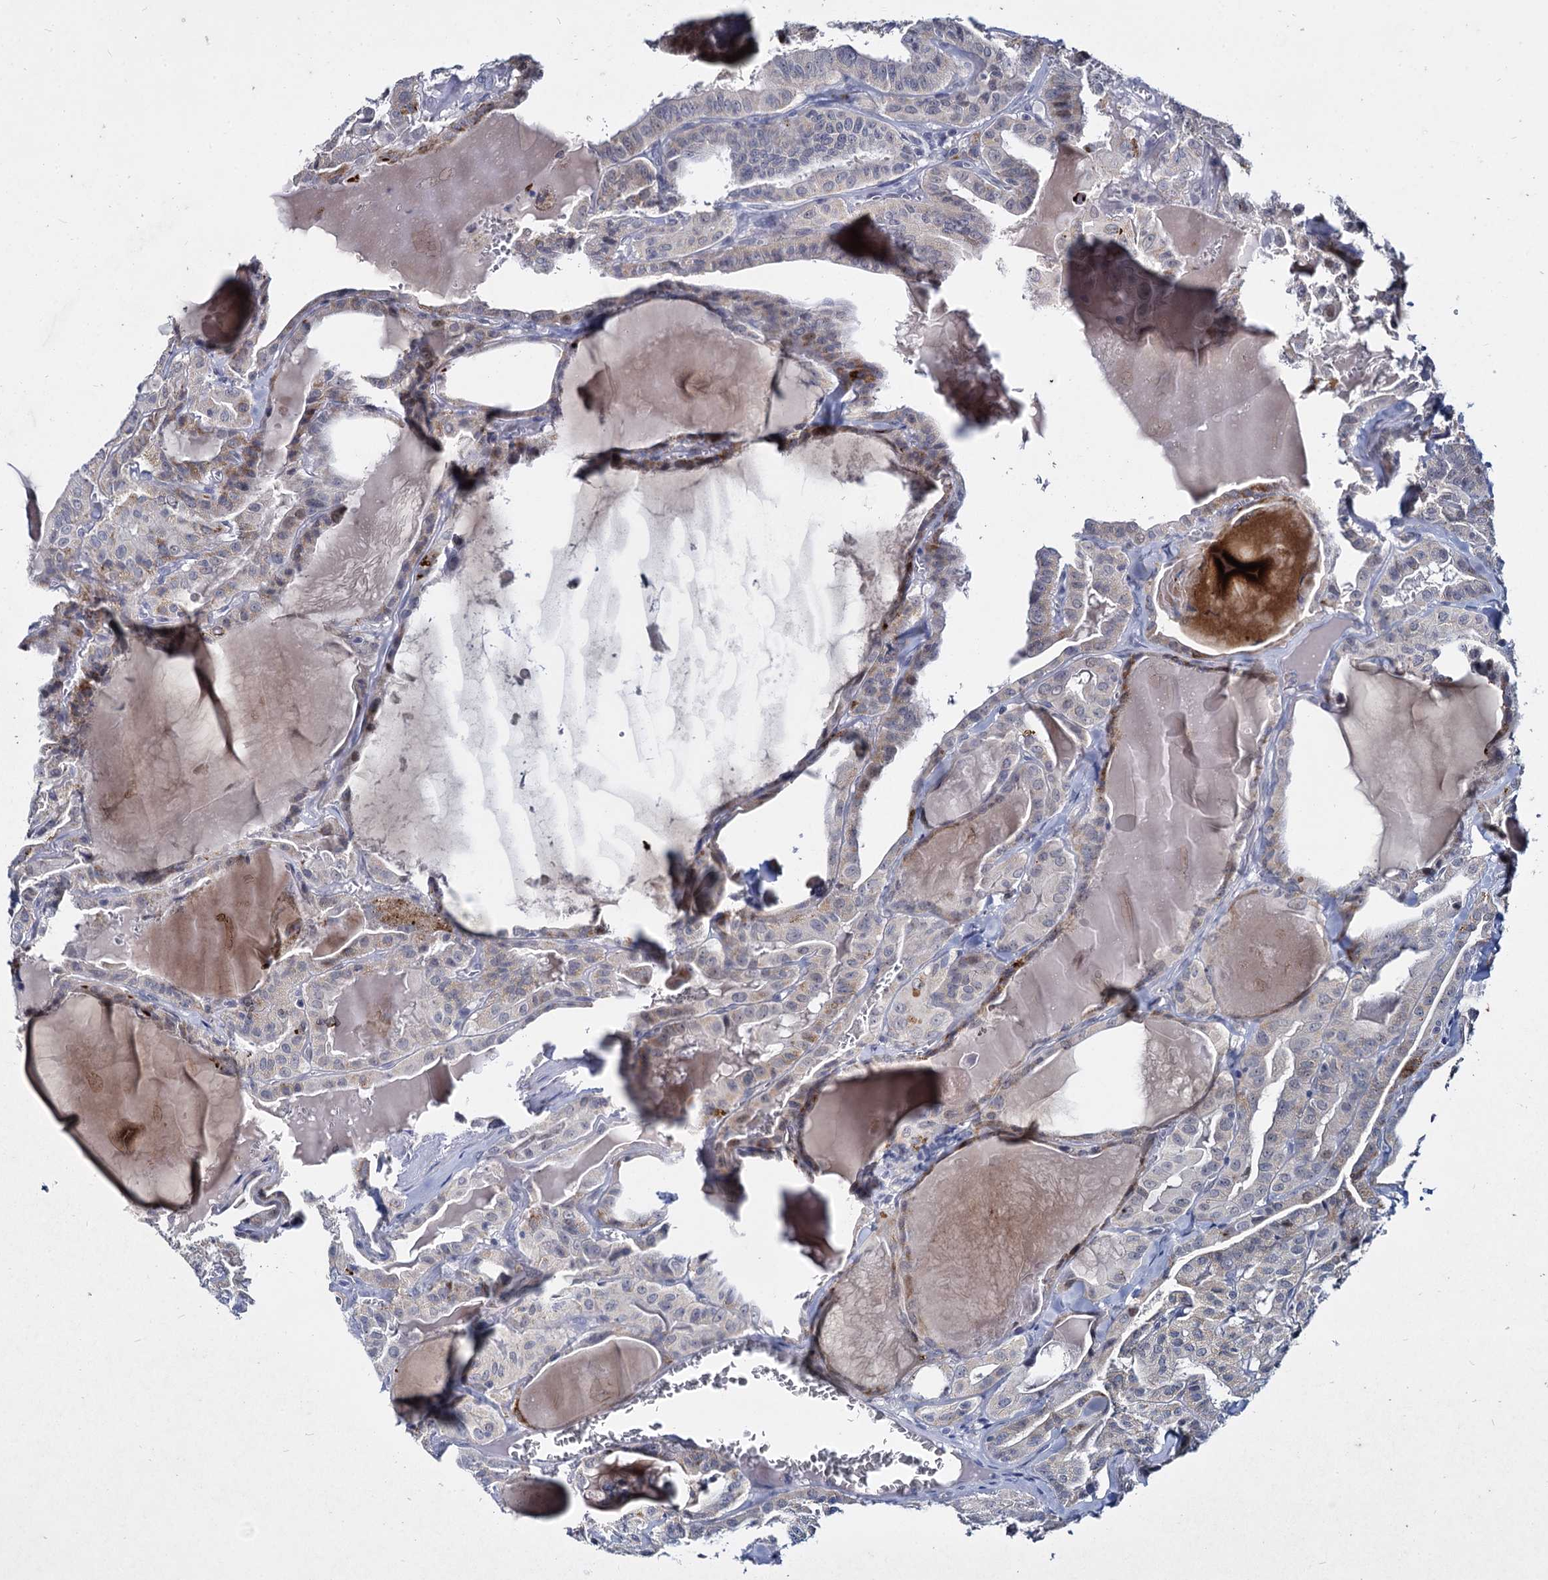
{"staining": {"intensity": "weak", "quantity": "<25%", "location": "cytoplasmic/membranous"}, "tissue": "thyroid cancer", "cell_type": "Tumor cells", "image_type": "cancer", "snomed": [{"axis": "morphology", "description": "Papillary adenocarcinoma, NOS"}, {"axis": "topography", "description": "Thyroid gland"}], "caption": "IHC photomicrograph of neoplastic tissue: thyroid cancer (papillary adenocarcinoma) stained with DAB shows no significant protein positivity in tumor cells.", "gene": "RPUSD4", "patient": {"sex": "male", "age": 52}}